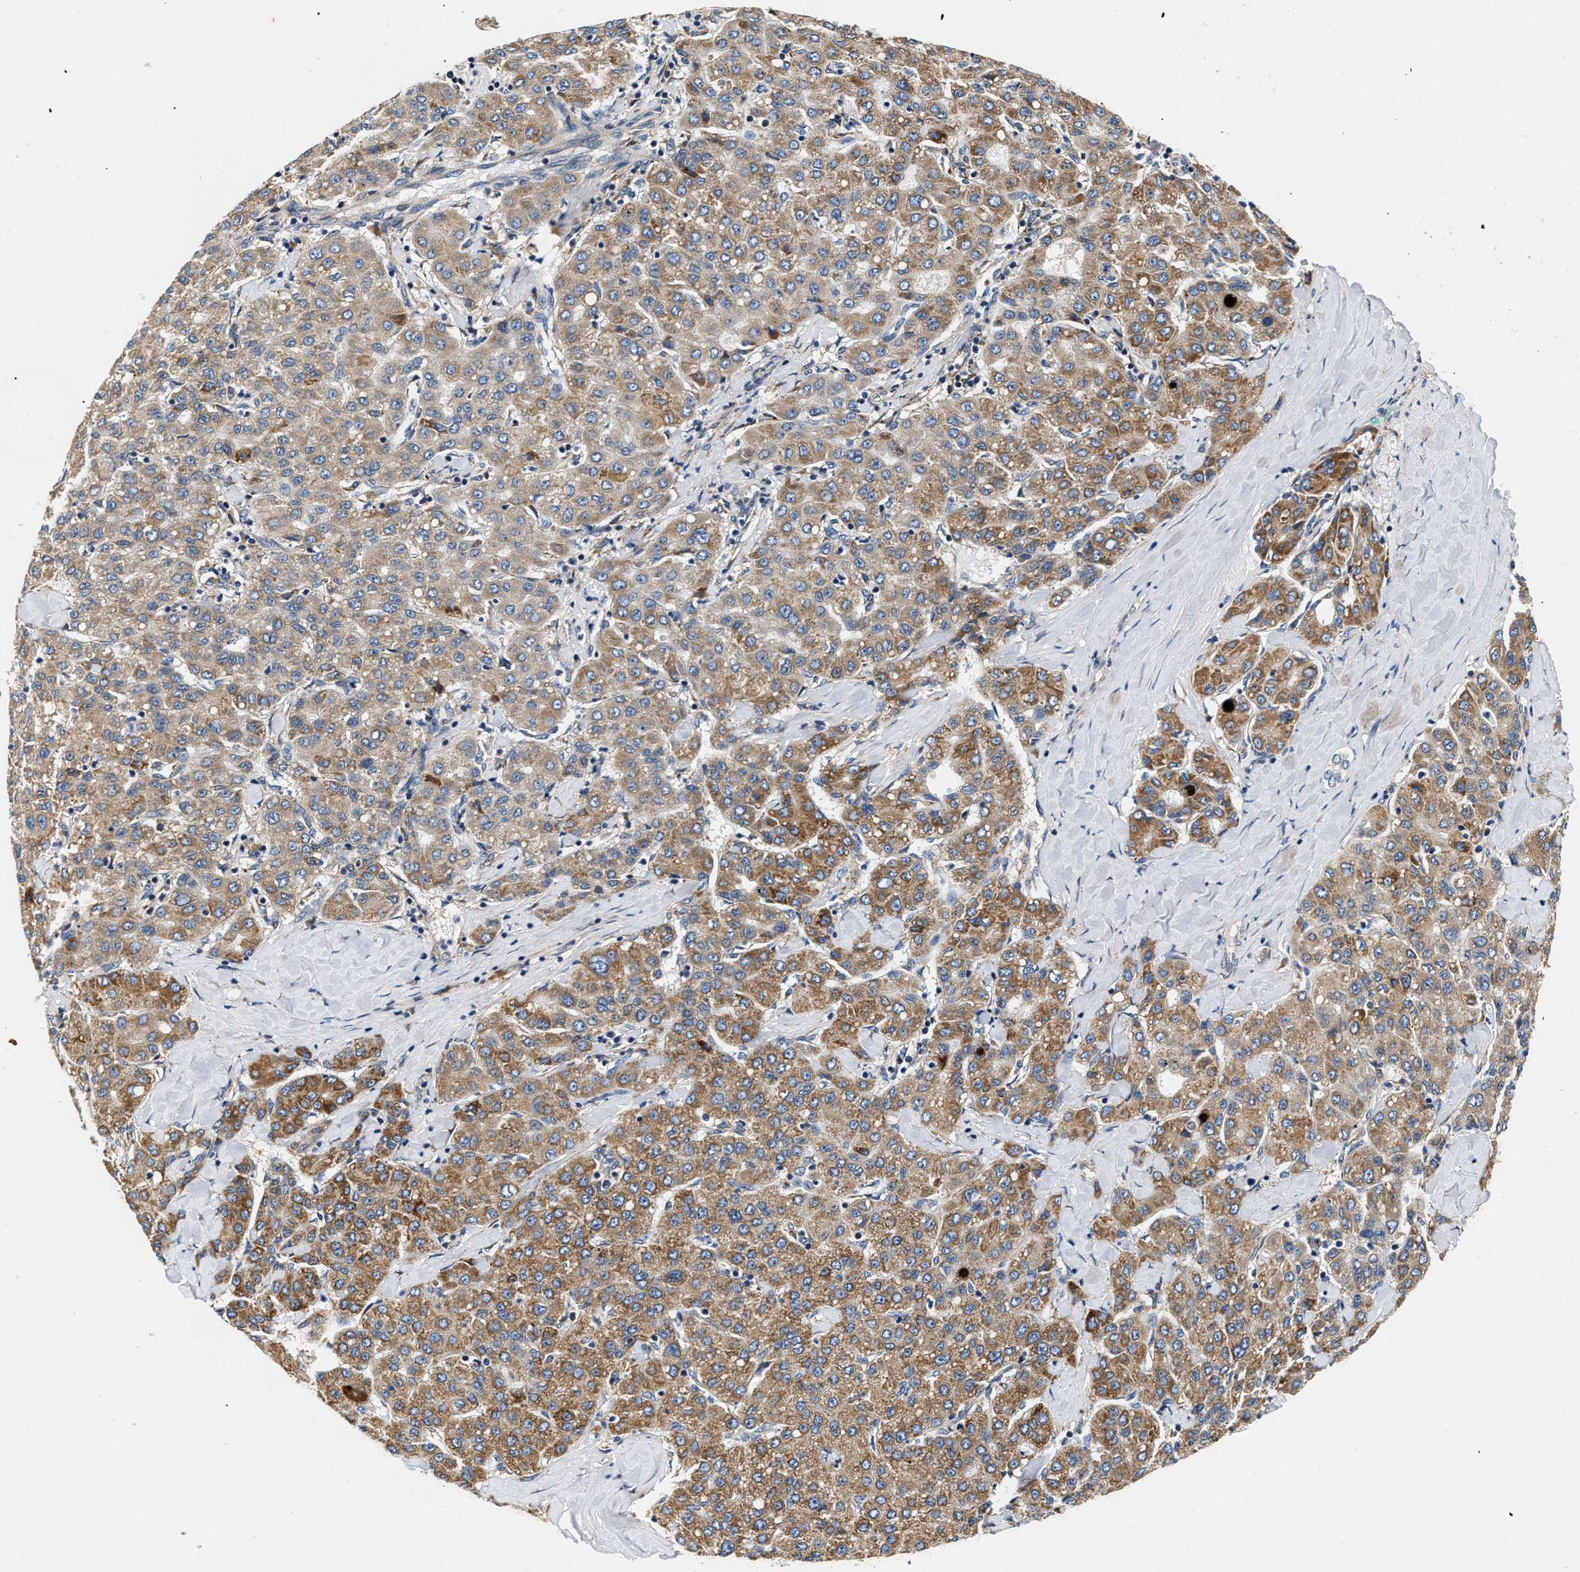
{"staining": {"intensity": "moderate", "quantity": ">75%", "location": "cytoplasmic/membranous"}, "tissue": "liver cancer", "cell_type": "Tumor cells", "image_type": "cancer", "snomed": [{"axis": "morphology", "description": "Carcinoma, Hepatocellular, NOS"}, {"axis": "topography", "description": "Liver"}], "caption": "Protein analysis of hepatocellular carcinoma (liver) tissue displays moderate cytoplasmic/membranous expression in approximately >75% of tumor cells.", "gene": "IFT74", "patient": {"sex": "male", "age": 65}}